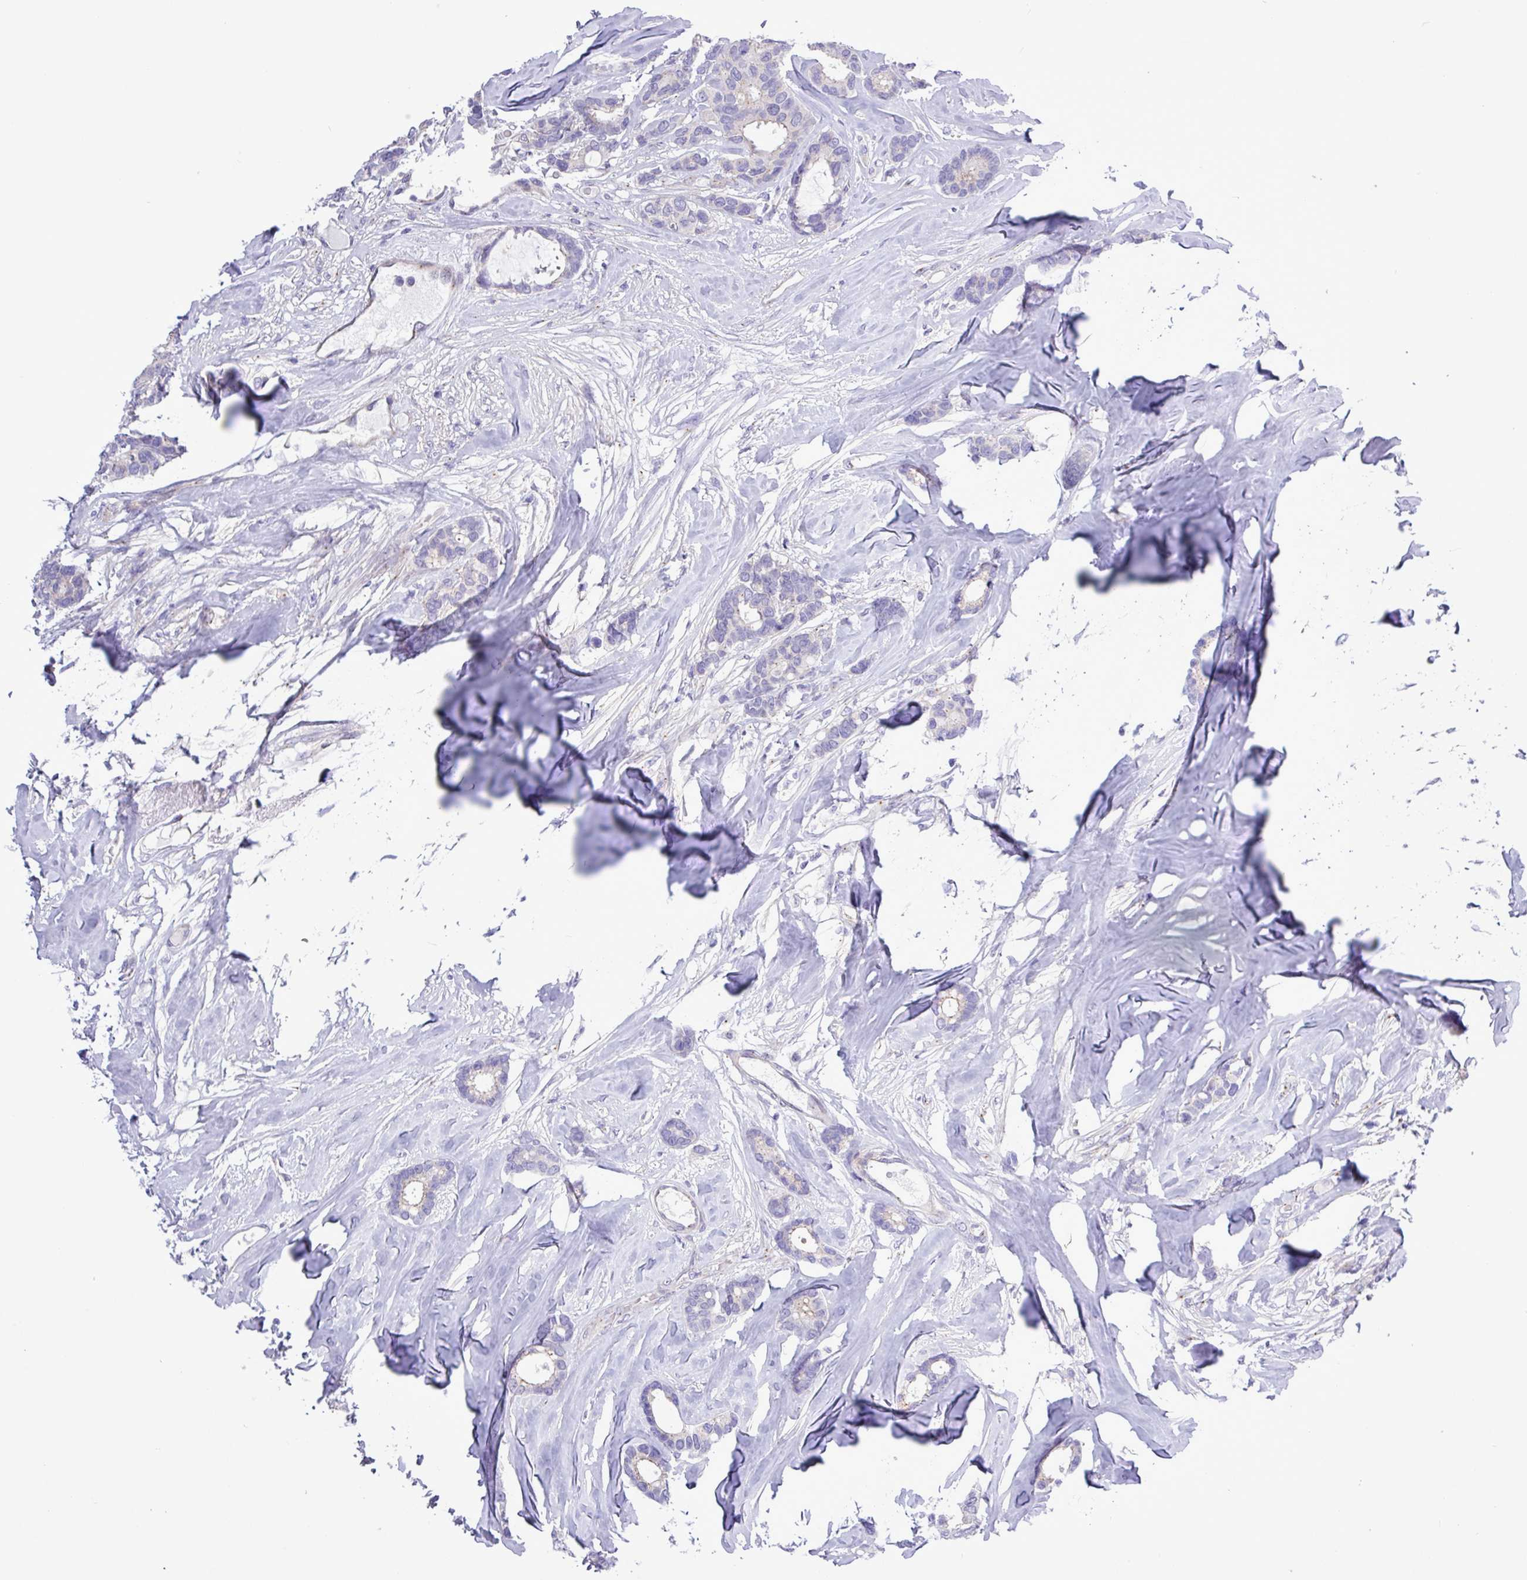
{"staining": {"intensity": "negative", "quantity": "none", "location": "none"}, "tissue": "breast cancer", "cell_type": "Tumor cells", "image_type": "cancer", "snomed": [{"axis": "morphology", "description": "Duct carcinoma"}, {"axis": "topography", "description": "Breast"}], "caption": "Immunohistochemistry (IHC) image of neoplastic tissue: human breast intraductal carcinoma stained with DAB demonstrates no significant protein positivity in tumor cells.", "gene": "SPINK8", "patient": {"sex": "female", "age": 87}}